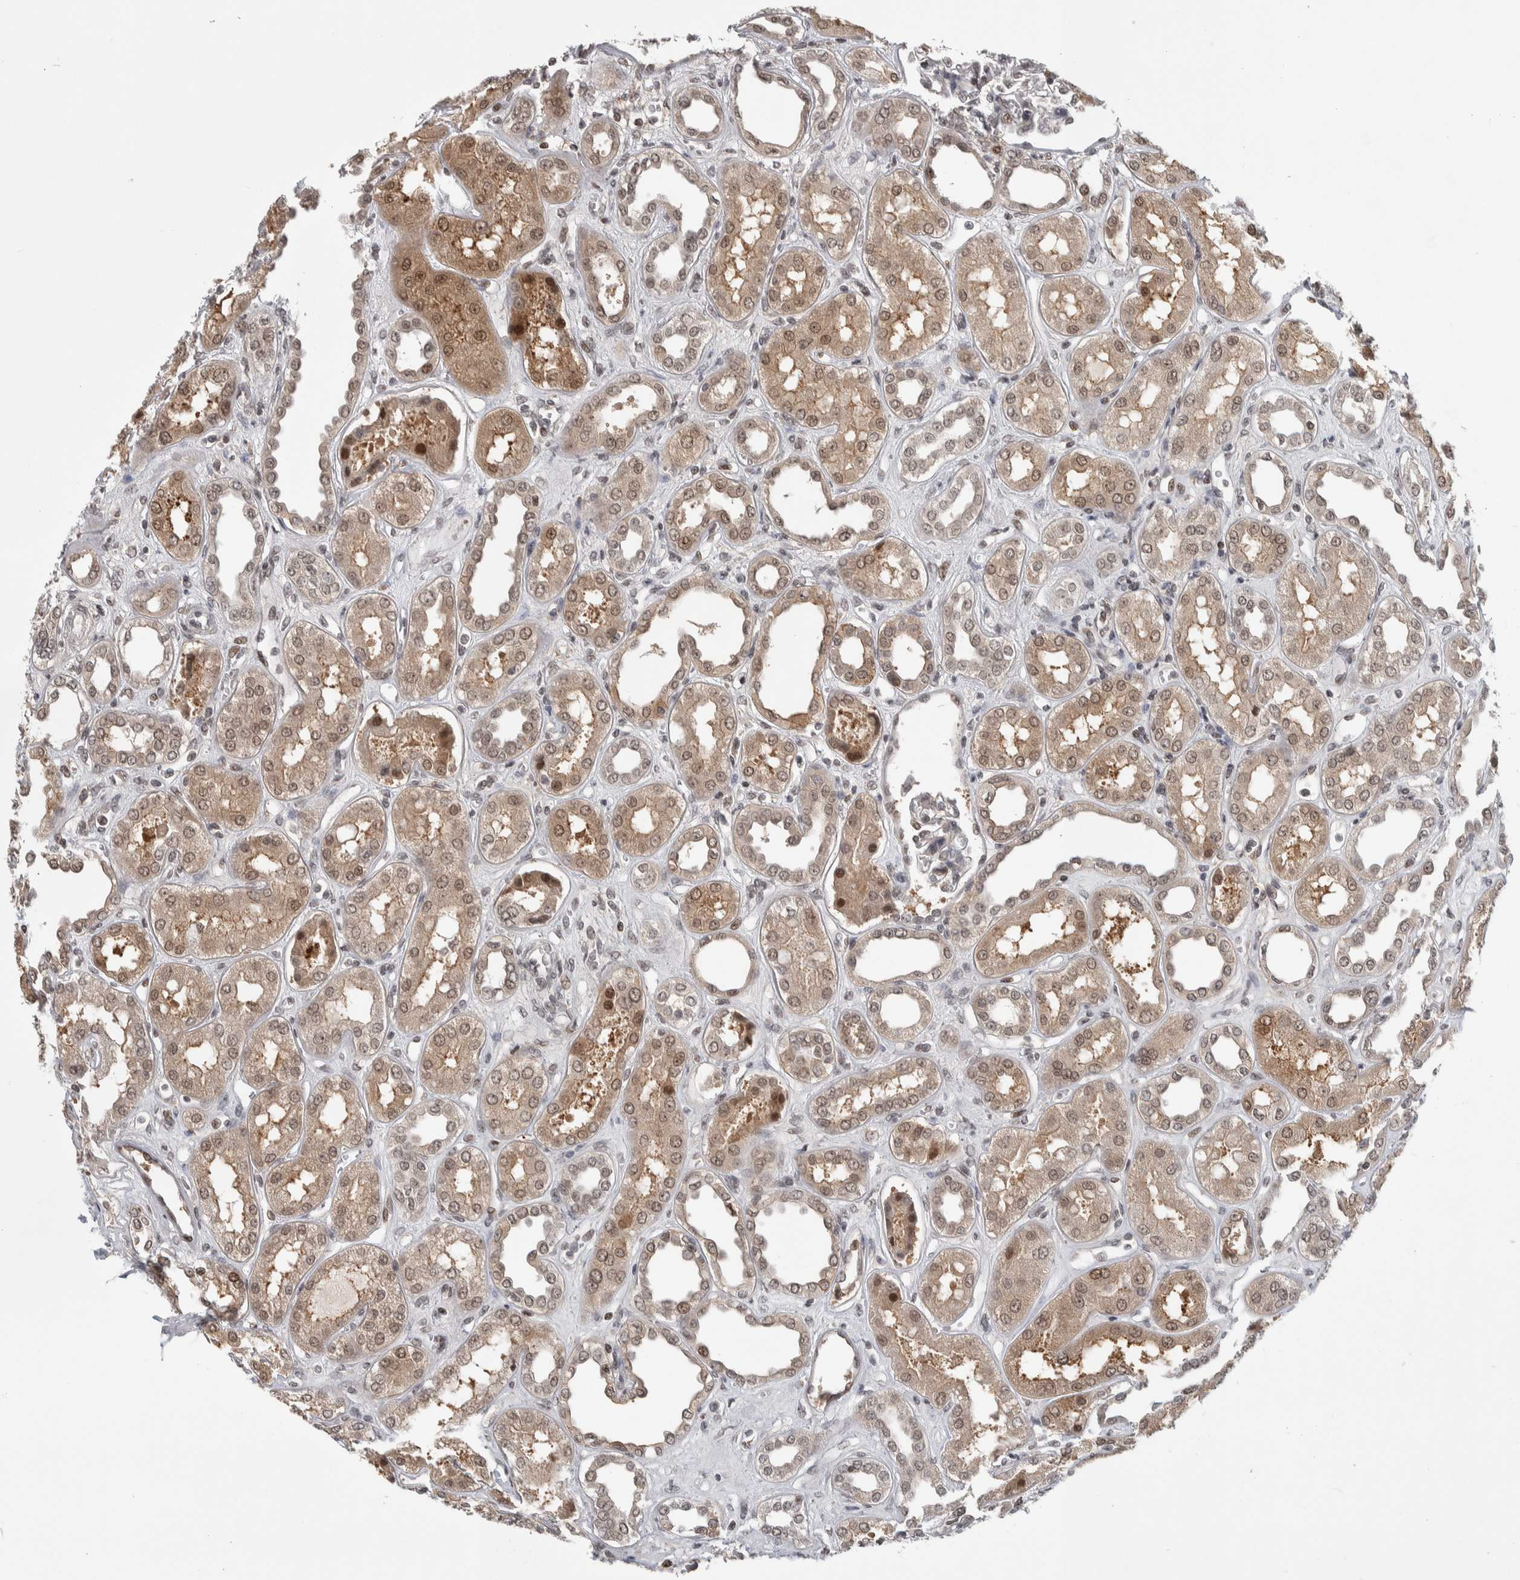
{"staining": {"intensity": "moderate", "quantity": ">75%", "location": "nuclear"}, "tissue": "kidney", "cell_type": "Cells in glomeruli", "image_type": "normal", "snomed": [{"axis": "morphology", "description": "Normal tissue, NOS"}, {"axis": "topography", "description": "Kidney"}], "caption": "Protein expression analysis of unremarkable kidney exhibits moderate nuclear staining in approximately >75% of cells in glomeruli.", "gene": "ZSCAN21", "patient": {"sex": "male", "age": 59}}